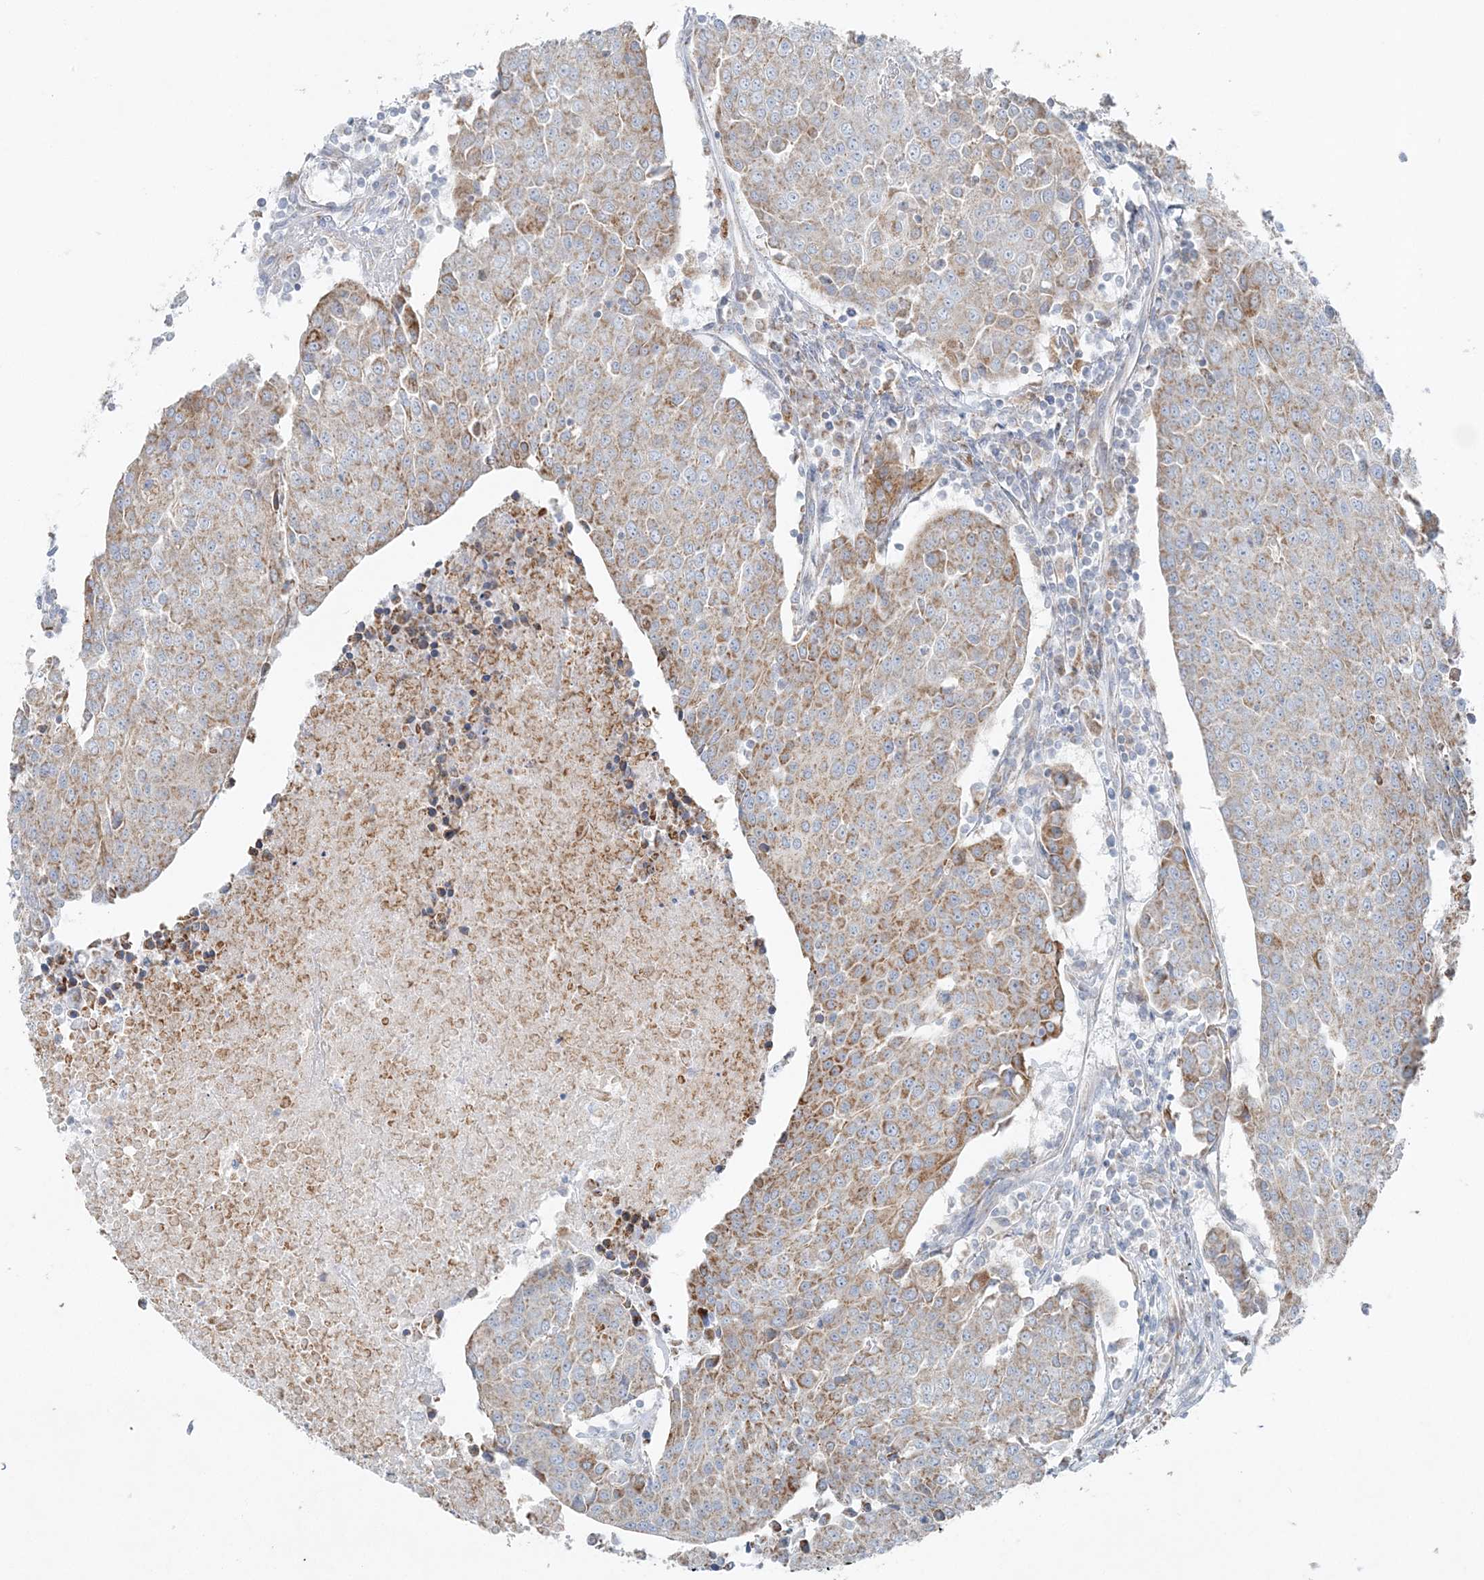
{"staining": {"intensity": "moderate", "quantity": "25%-75%", "location": "cytoplasmic/membranous"}, "tissue": "urothelial cancer", "cell_type": "Tumor cells", "image_type": "cancer", "snomed": [{"axis": "morphology", "description": "Urothelial carcinoma, High grade"}, {"axis": "topography", "description": "Urinary bladder"}], "caption": "Protein expression by immunohistochemistry displays moderate cytoplasmic/membranous staining in about 25%-75% of tumor cells in urothelial cancer. The staining was performed using DAB (3,3'-diaminobenzidine), with brown indicating positive protein expression. Nuclei are stained blue with hematoxylin.", "gene": "PCCB", "patient": {"sex": "female", "age": 85}}